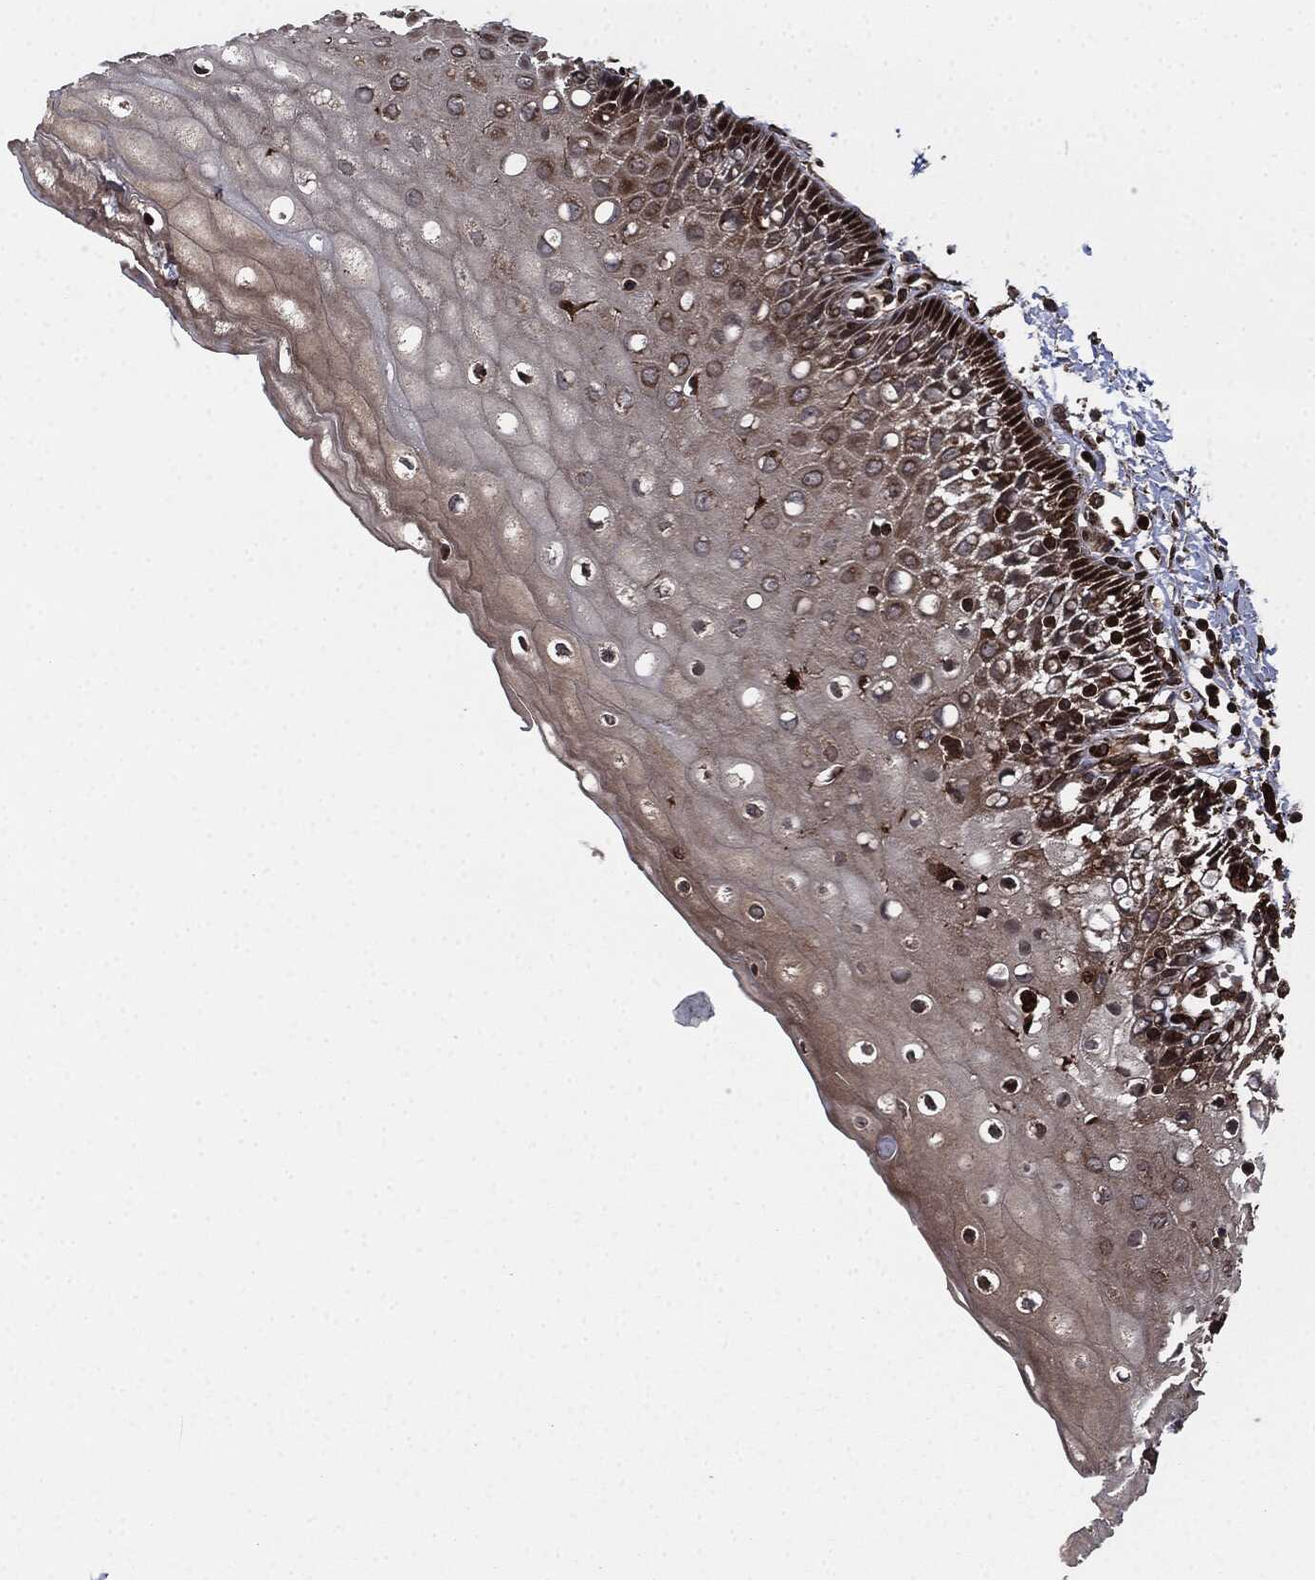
{"staining": {"intensity": "moderate", "quantity": ">75%", "location": "cytoplasmic/membranous"}, "tissue": "cervix", "cell_type": "Glandular cells", "image_type": "normal", "snomed": [{"axis": "morphology", "description": "Normal tissue, NOS"}, {"axis": "topography", "description": "Cervix"}], "caption": "Protein positivity by immunohistochemistry (IHC) displays moderate cytoplasmic/membranous positivity in approximately >75% of glandular cells in unremarkable cervix. The protein is shown in brown color, while the nuclei are stained blue.", "gene": "RAP1GDS1", "patient": {"sex": "female", "age": 37}}